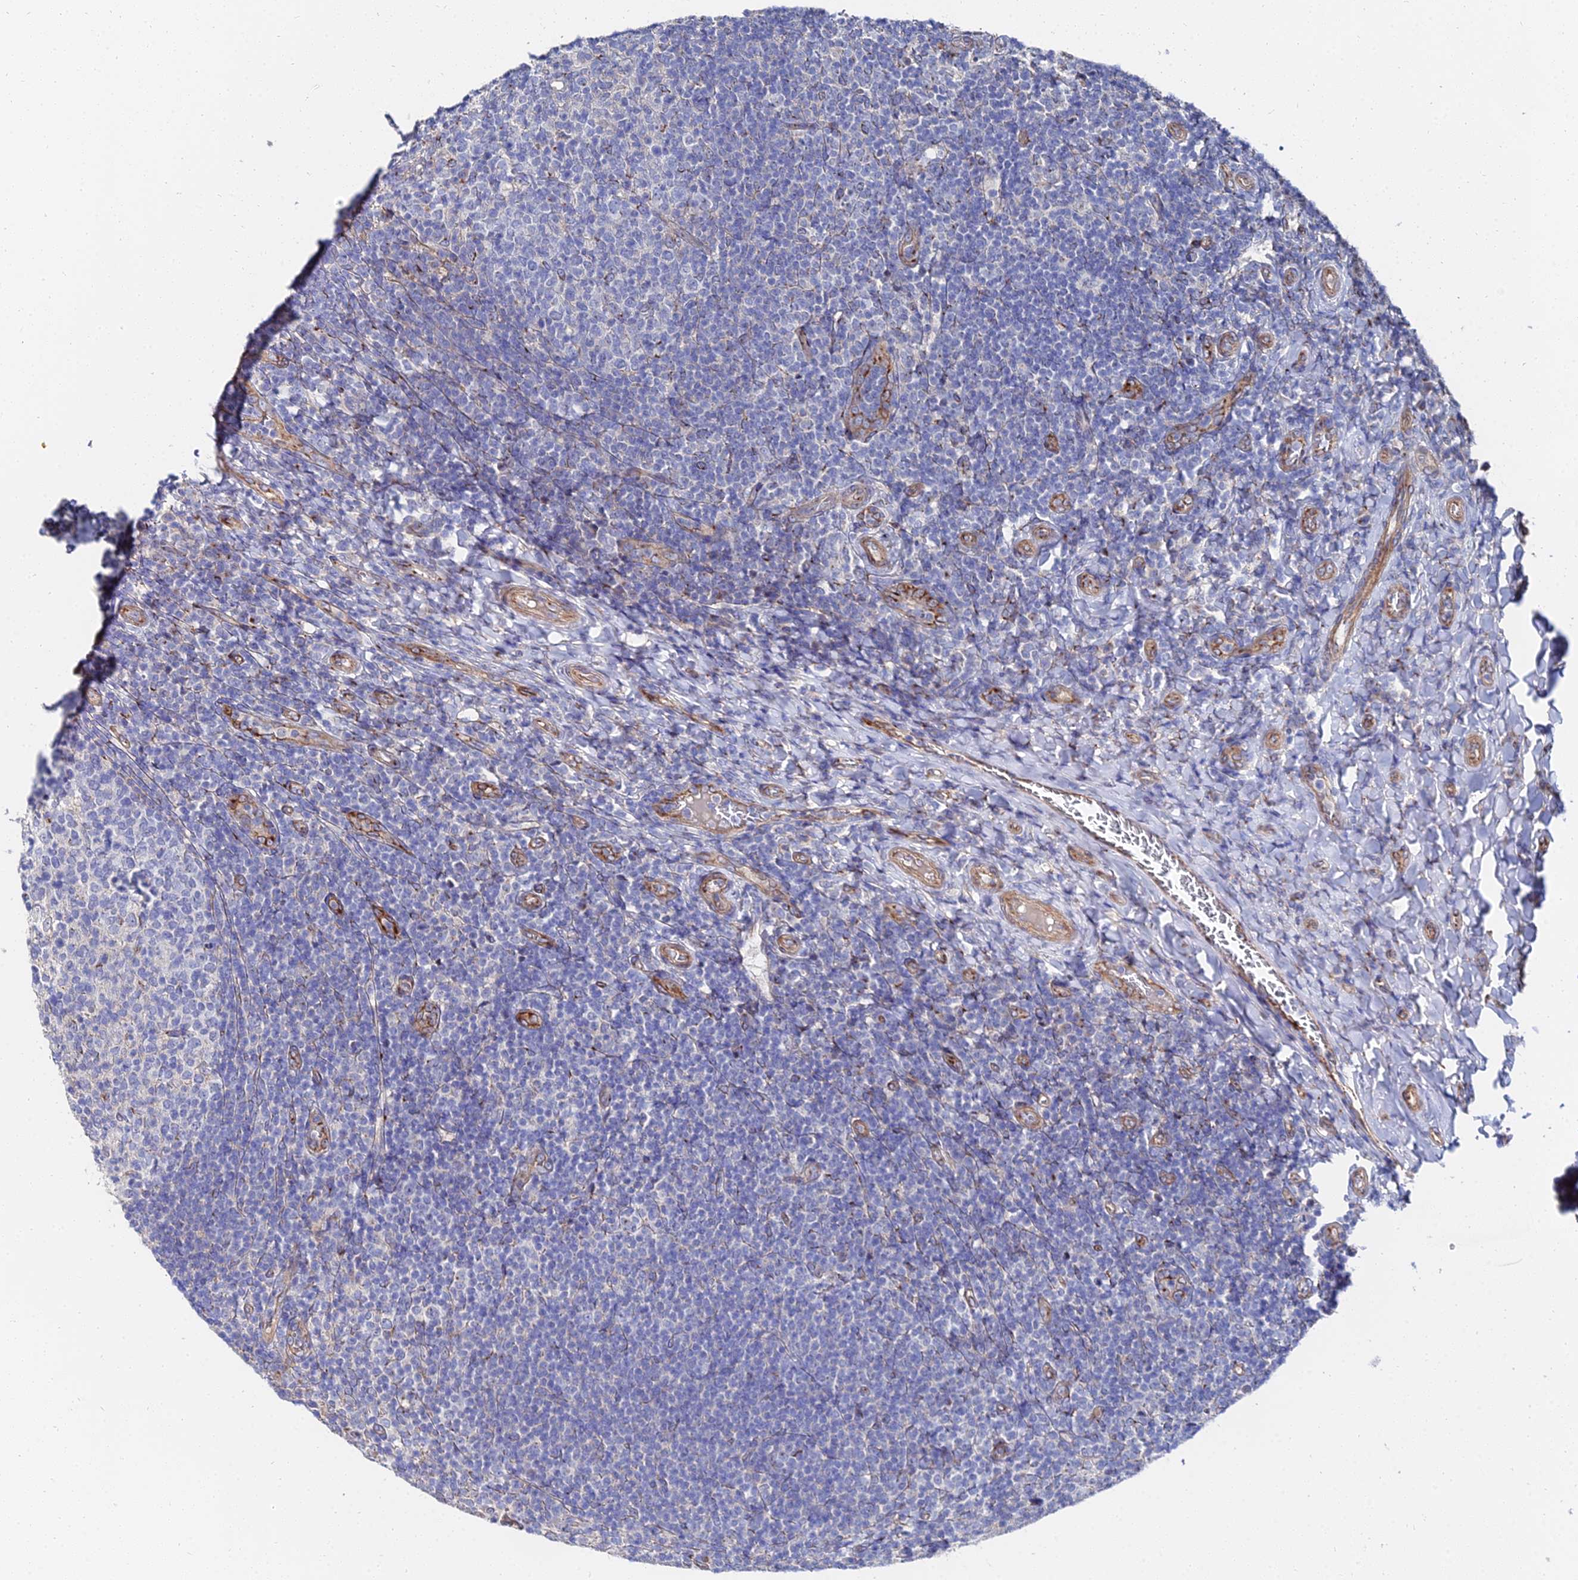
{"staining": {"intensity": "negative", "quantity": "none", "location": "none"}, "tissue": "tonsil", "cell_type": "Germinal center cells", "image_type": "normal", "snomed": [{"axis": "morphology", "description": "Normal tissue, NOS"}, {"axis": "topography", "description": "Tonsil"}], "caption": "Protein analysis of unremarkable tonsil shows no significant expression in germinal center cells. The staining is performed using DAB (3,3'-diaminobenzidine) brown chromogen with nuclei counter-stained in using hematoxylin.", "gene": "BORCS8", "patient": {"sex": "female", "age": 10}}